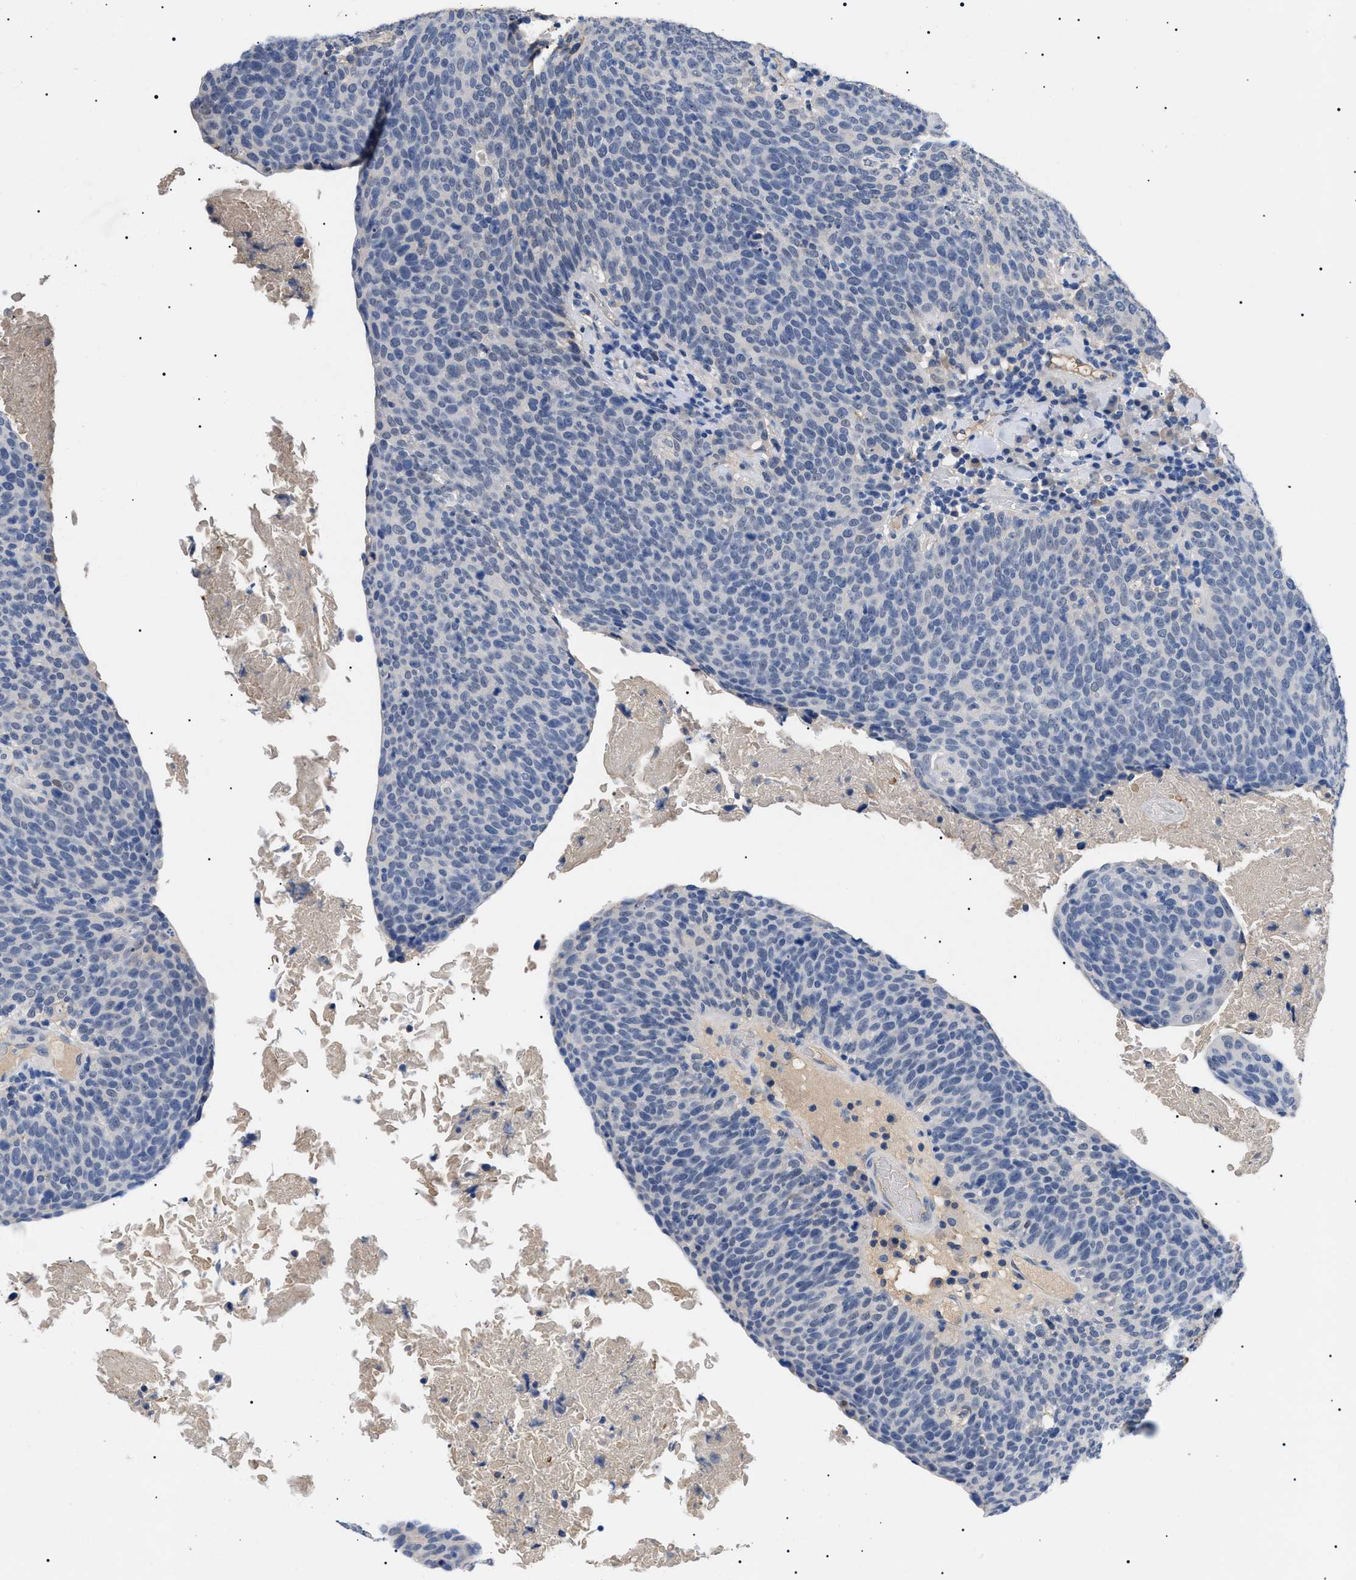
{"staining": {"intensity": "negative", "quantity": "none", "location": "none"}, "tissue": "head and neck cancer", "cell_type": "Tumor cells", "image_type": "cancer", "snomed": [{"axis": "morphology", "description": "Squamous cell carcinoma, NOS"}, {"axis": "morphology", "description": "Squamous cell carcinoma, metastatic, NOS"}, {"axis": "topography", "description": "Lymph node"}, {"axis": "topography", "description": "Head-Neck"}], "caption": "The image exhibits no staining of tumor cells in head and neck cancer (metastatic squamous cell carcinoma).", "gene": "PRRT2", "patient": {"sex": "male", "age": 62}}